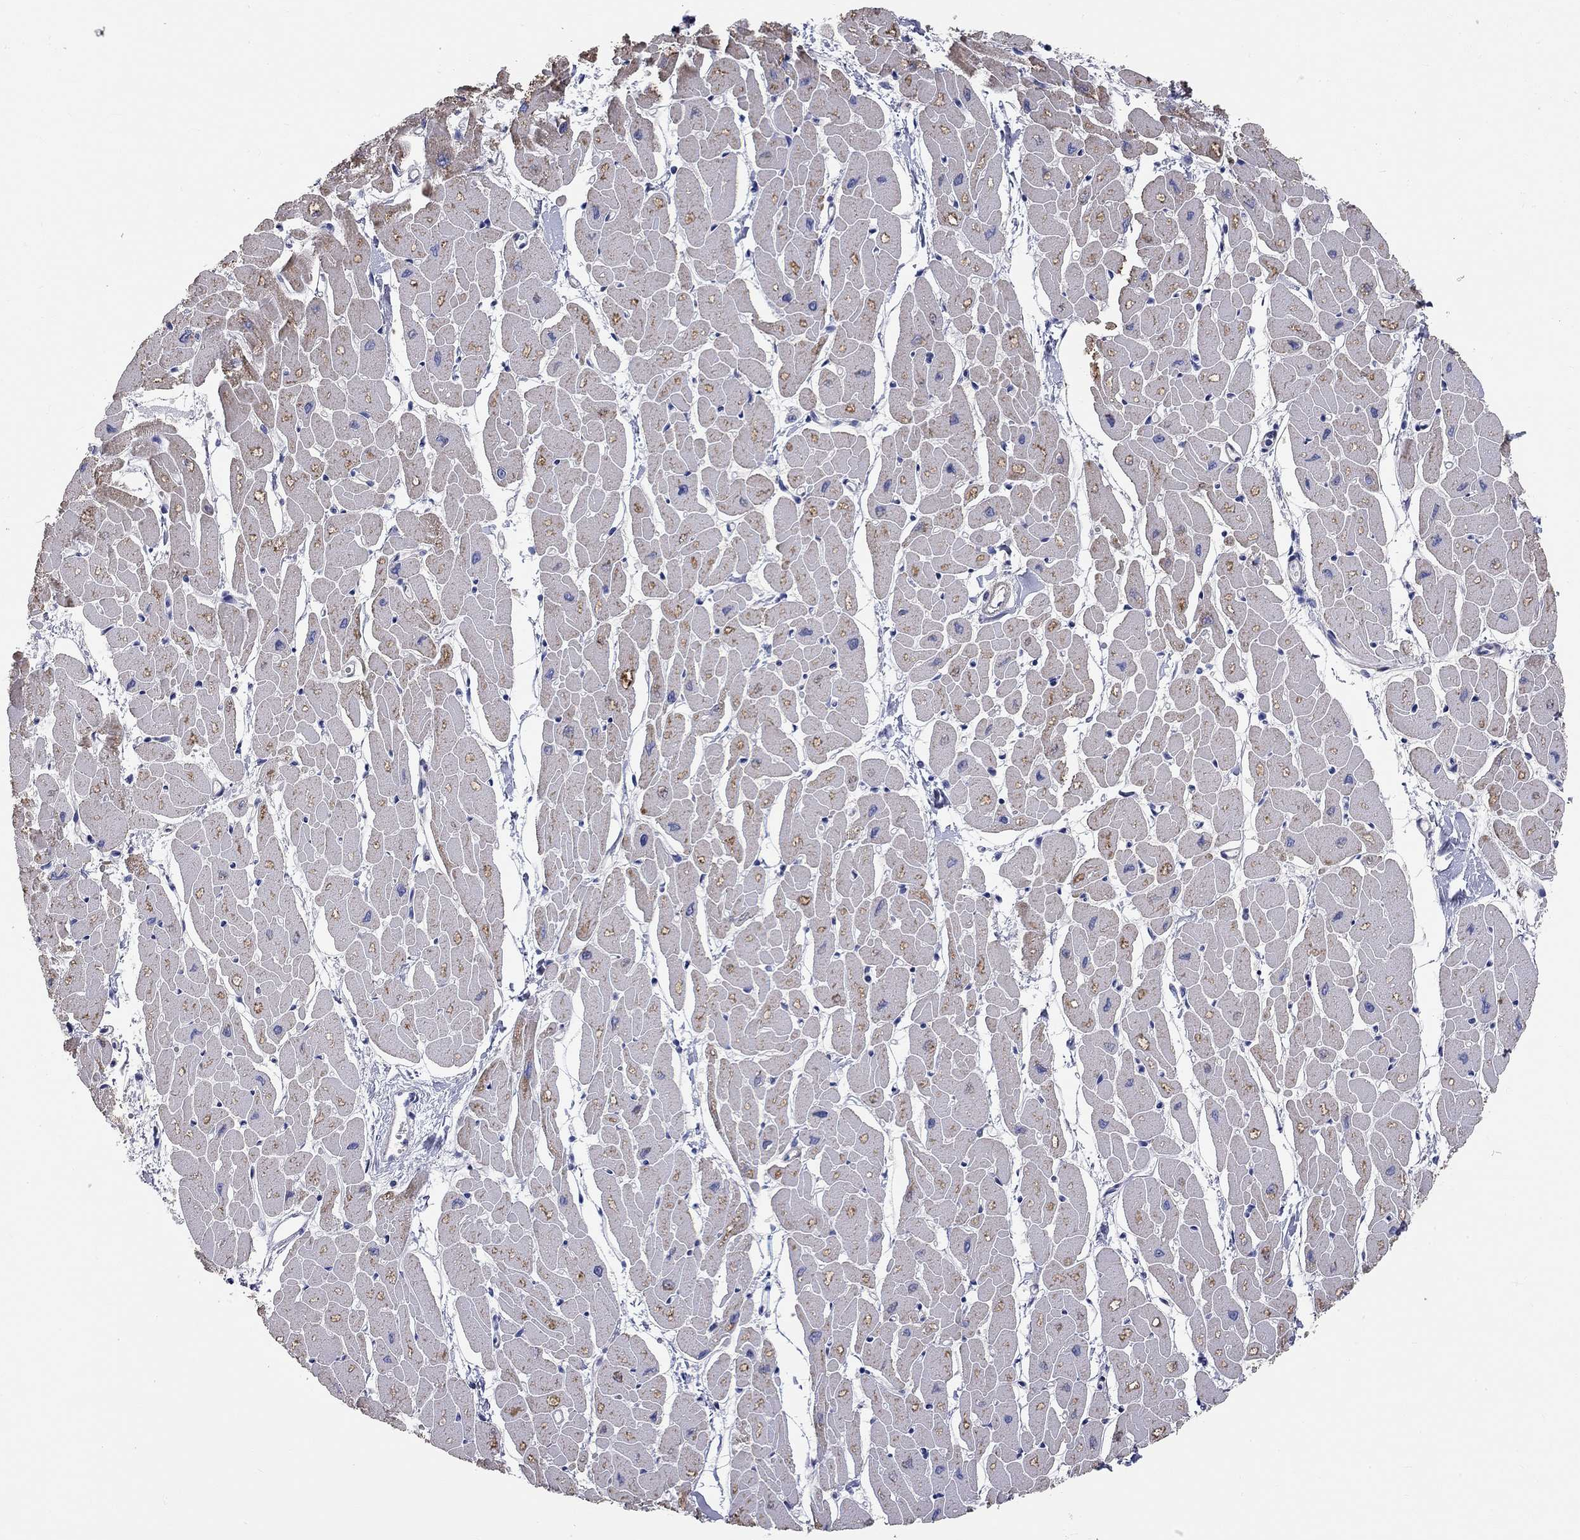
{"staining": {"intensity": "strong", "quantity": "25%-75%", "location": "cytoplasmic/membranous"}, "tissue": "heart muscle", "cell_type": "Cardiomyocytes", "image_type": "normal", "snomed": [{"axis": "morphology", "description": "Normal tissue, NOS"}, {"axis": "topography", "description": "Heart"}], "caption": "Protein expression analysis of normal human heart muscle reveals strong cytoplasmic/membranous expression in about 25%-75% of cardiomyocytes.", "gene": "CFAP161", "patient": {"sex": "male", "age": 57}}